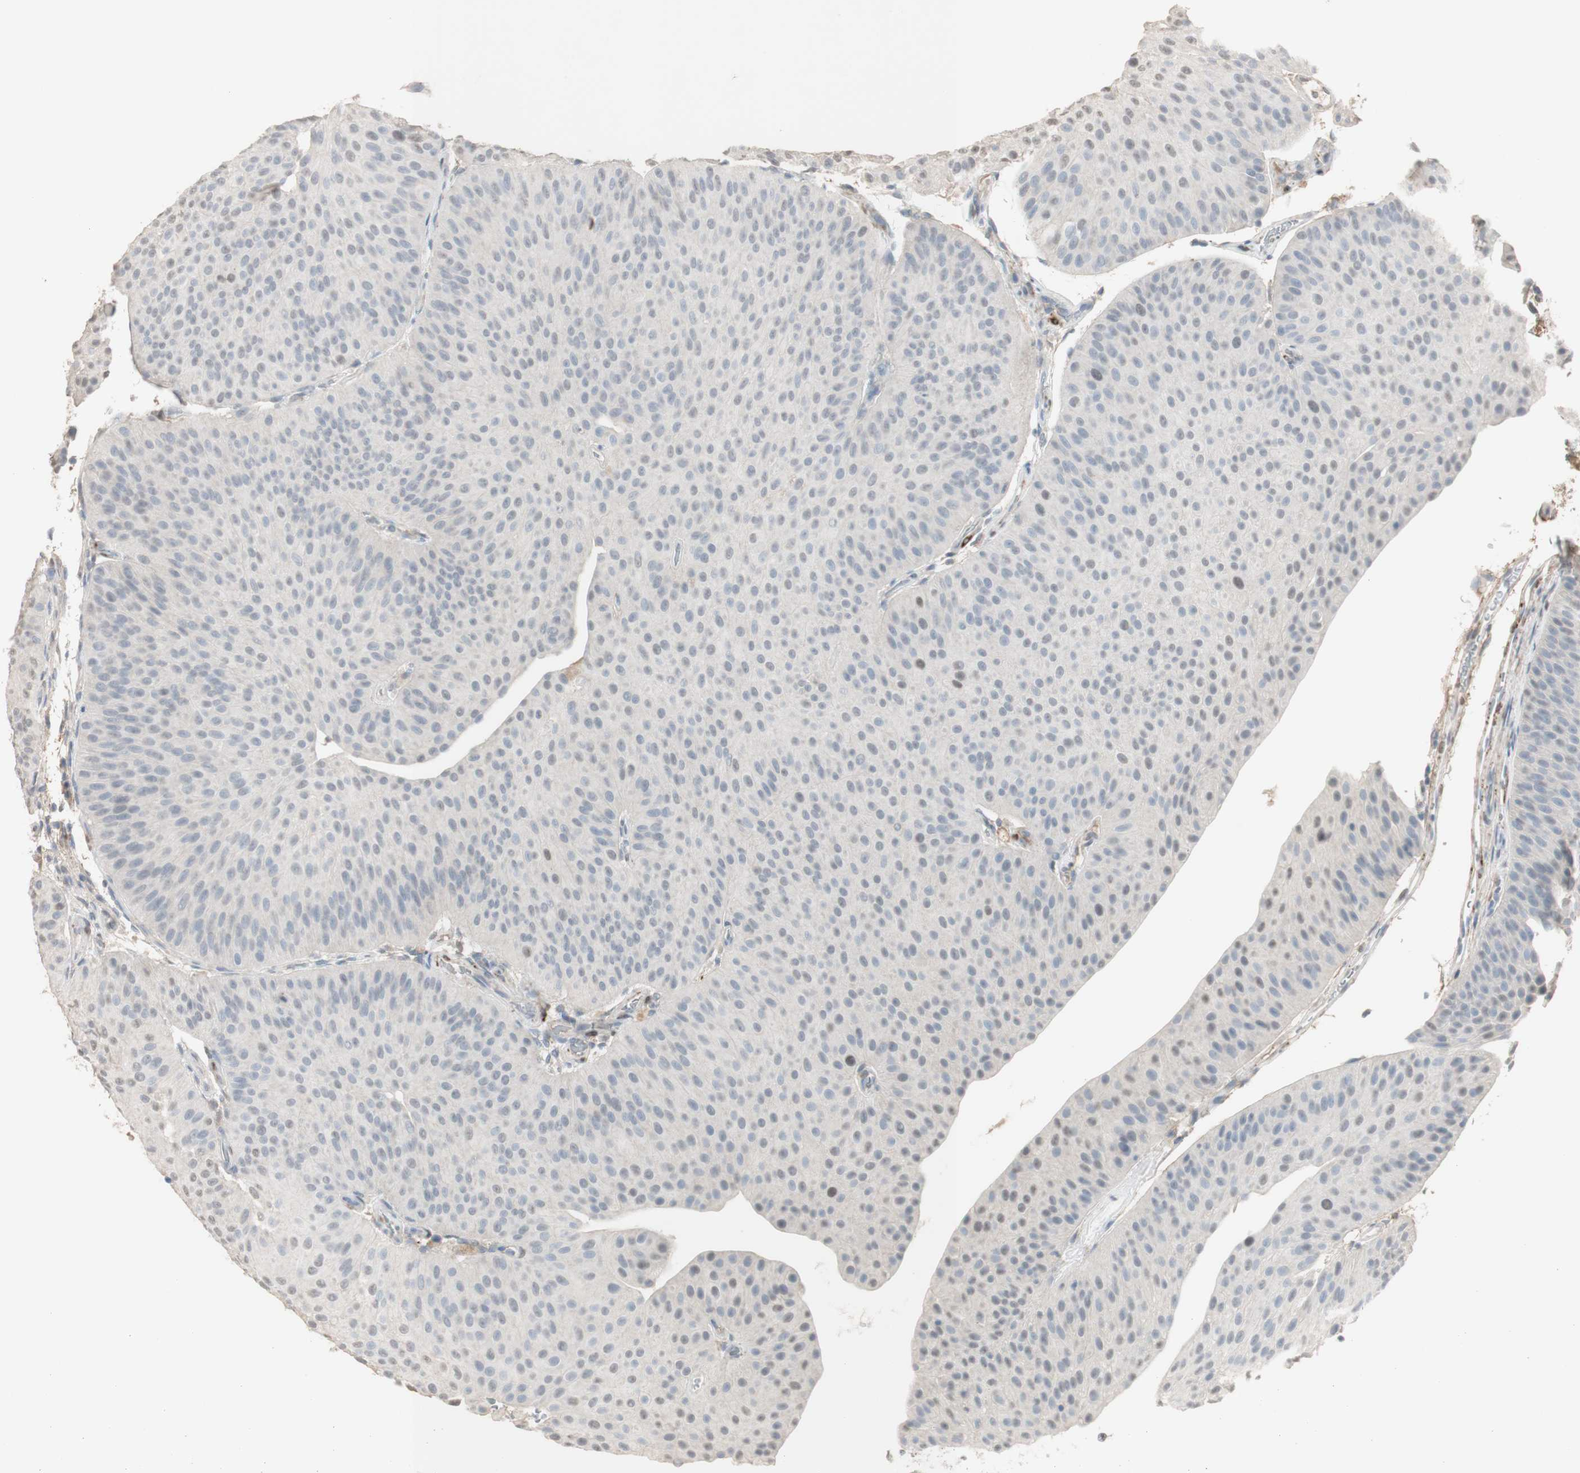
{"staining": {"intensity": "negative", "quantity": "none", "location": "none"}, "tissue": "urothelial cancer", "cell_type": "Tumor cells", "image_type": "cancer", "snomed": [{"axis": "morphology", "description": "Urothelial carcinoma, Low grade"}, {"axis": "topography", "description": "Urinary bladder"}], "caption": "High magnification brightfield microscopy of urothelial cancer stained with DAB (brown) and counterstained with hematoxylin (blue): tumor cells show no significant expression.", "gene": "MUC3A", "patient": {"sex": "female", "age": 60}}